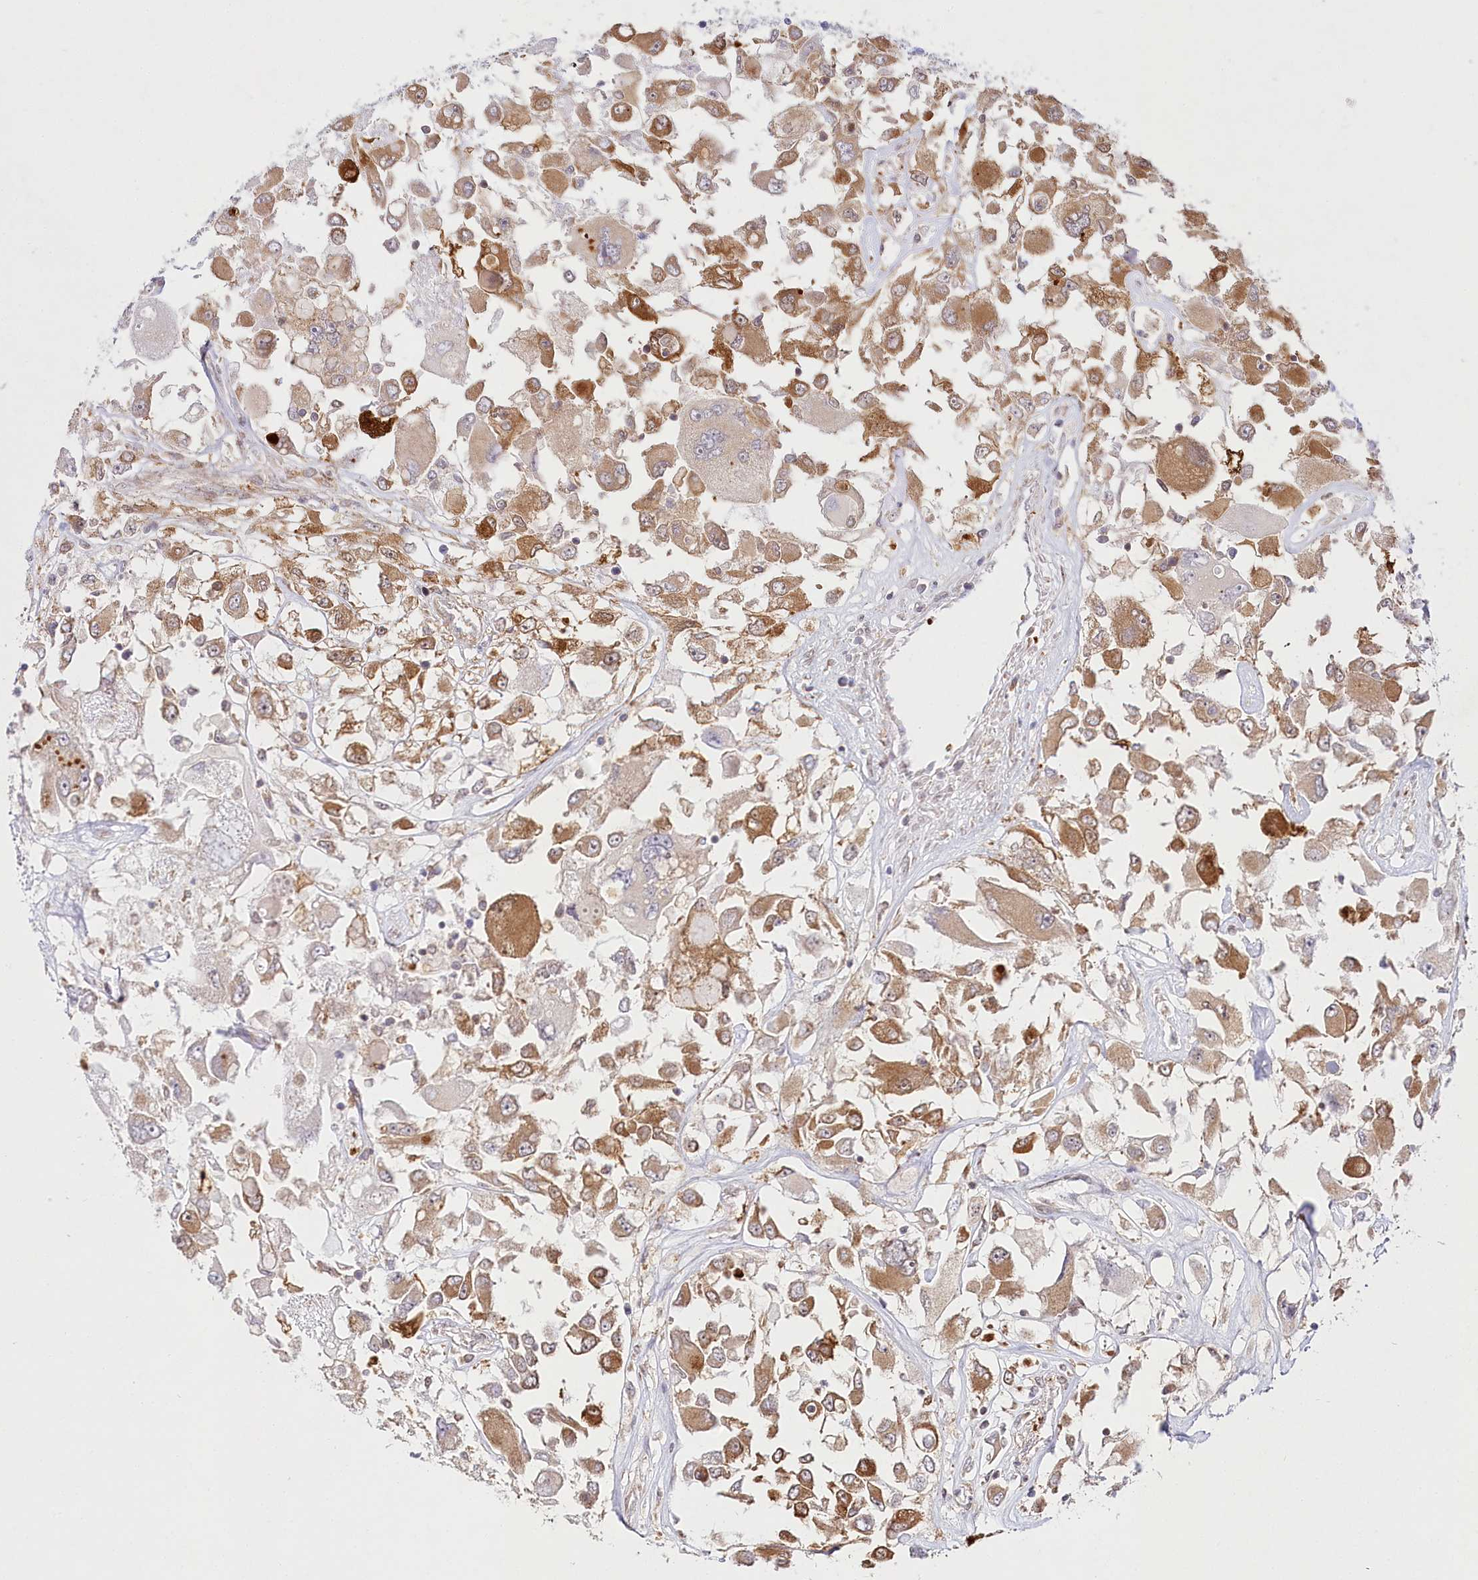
{"staining": {"intensity": "moderate", "quantity": ">75%", "location": "cytoplasmic/membranous"}, "tissue": "renal cancer", "cell_type": "Tumor cells", "image_type": "cancer", "snomed": [{"axis": "morphology", "description": "Adenocarcinoma, NOS"}, {"axis": "topography", "description": "Kidney"}], "caption": "Approximately >75% of tumor cells in renal adenocarcinoma exhibit moderate cytoplasmic/membranous protein positivity as visualized by brown immunohistochemical staining.", "gene": "INPP4B", "patient": {"sex": "female", "age": 52}}